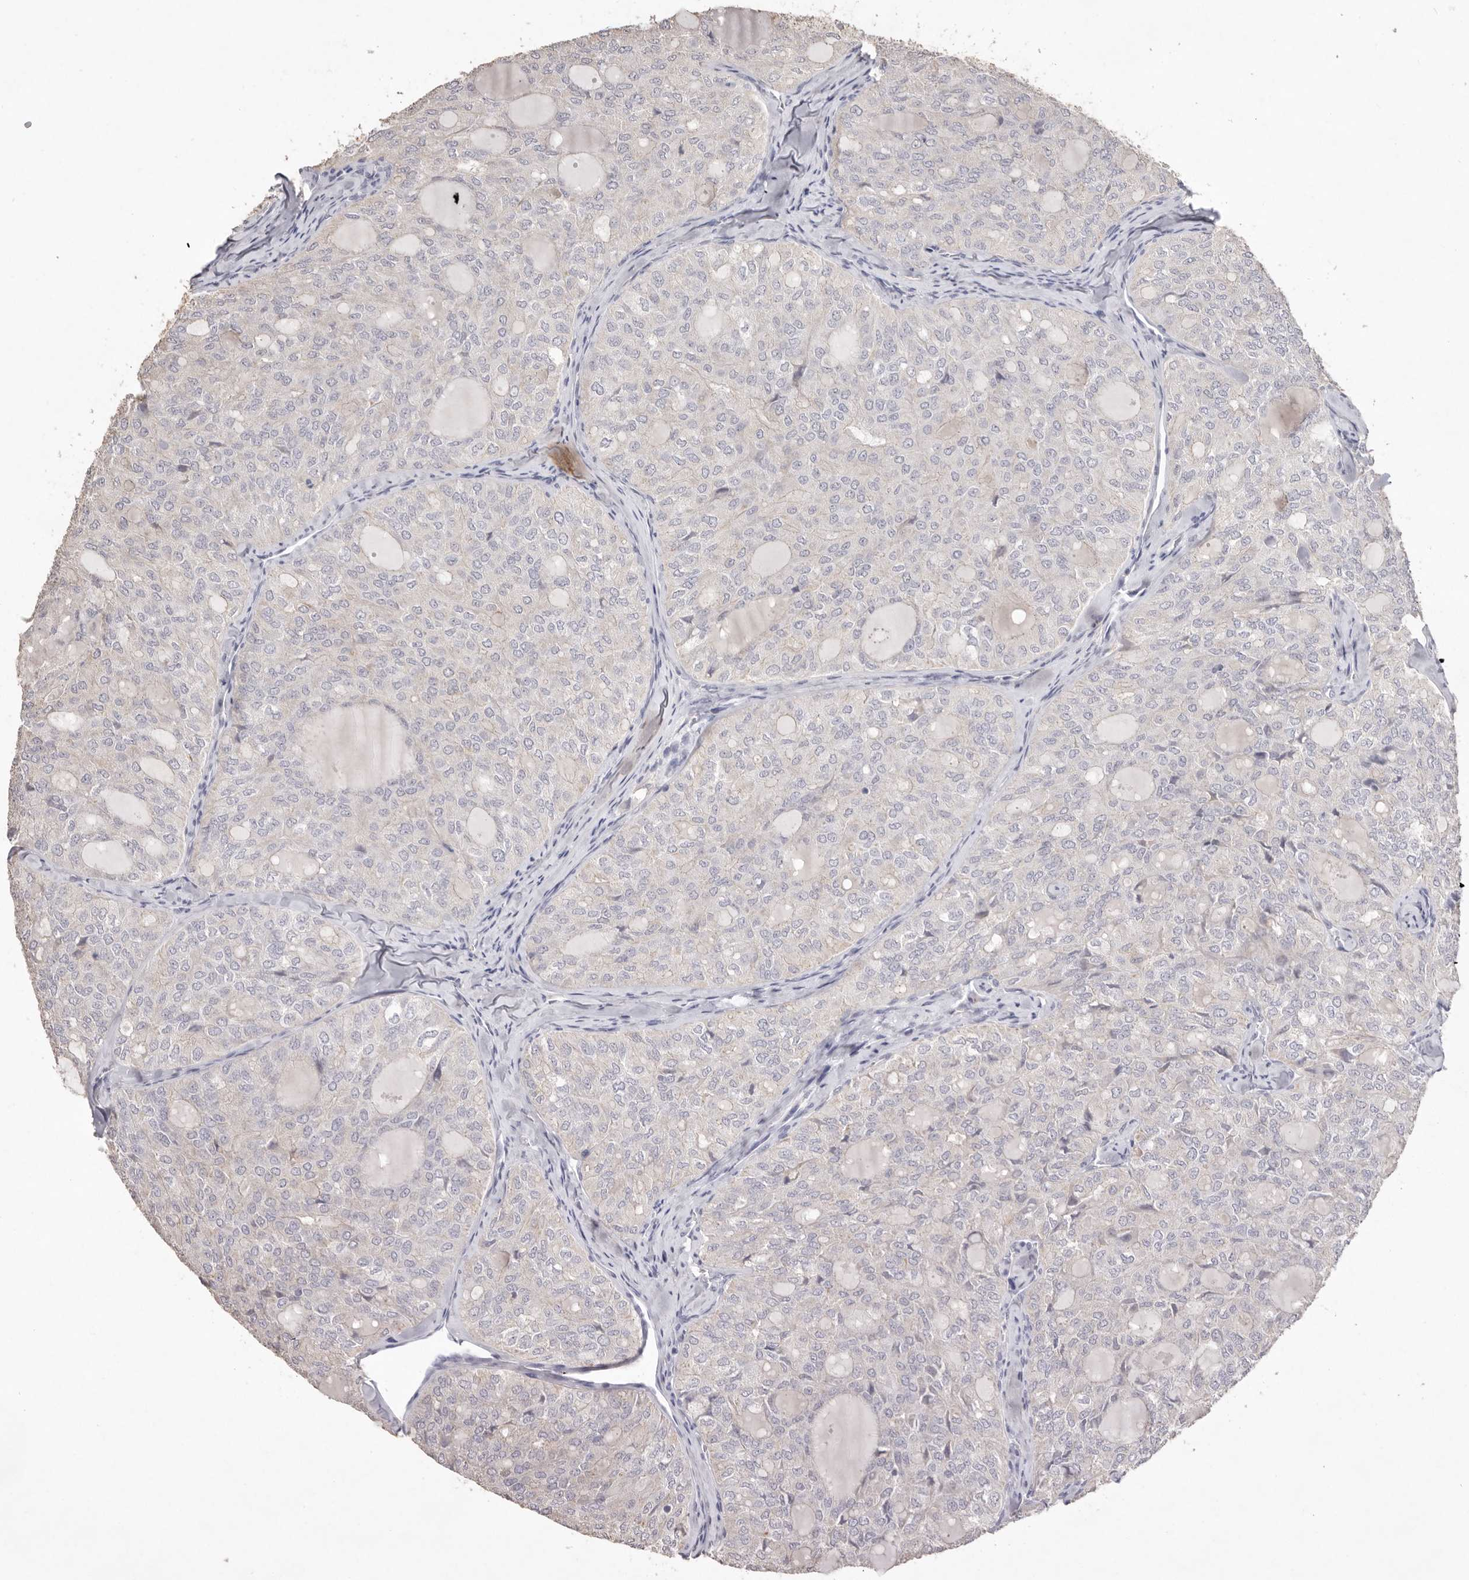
{"staining": {"intensity": "negative", "quantity": "none", "location": "none"}, "tissue": "thyroid cancer", "cell_type": "Tumor cells", "image_type": "cancer", "snomed": [{"axis": "morphology", "description": "Follicular adenoma carcinoma, NOS"}, {"axis": "topography", "description": "Thyroid gland"}], "caption": "Tumor cells are negative for brown protein staining in thyroid follicular adenoma carcinoma. The staining is performed using DAB brown chromogen with nuclei counter-stained in using hematoxylin.", "gene": "ZYG11B", "patient": {"sex": "male", "age": 75}}